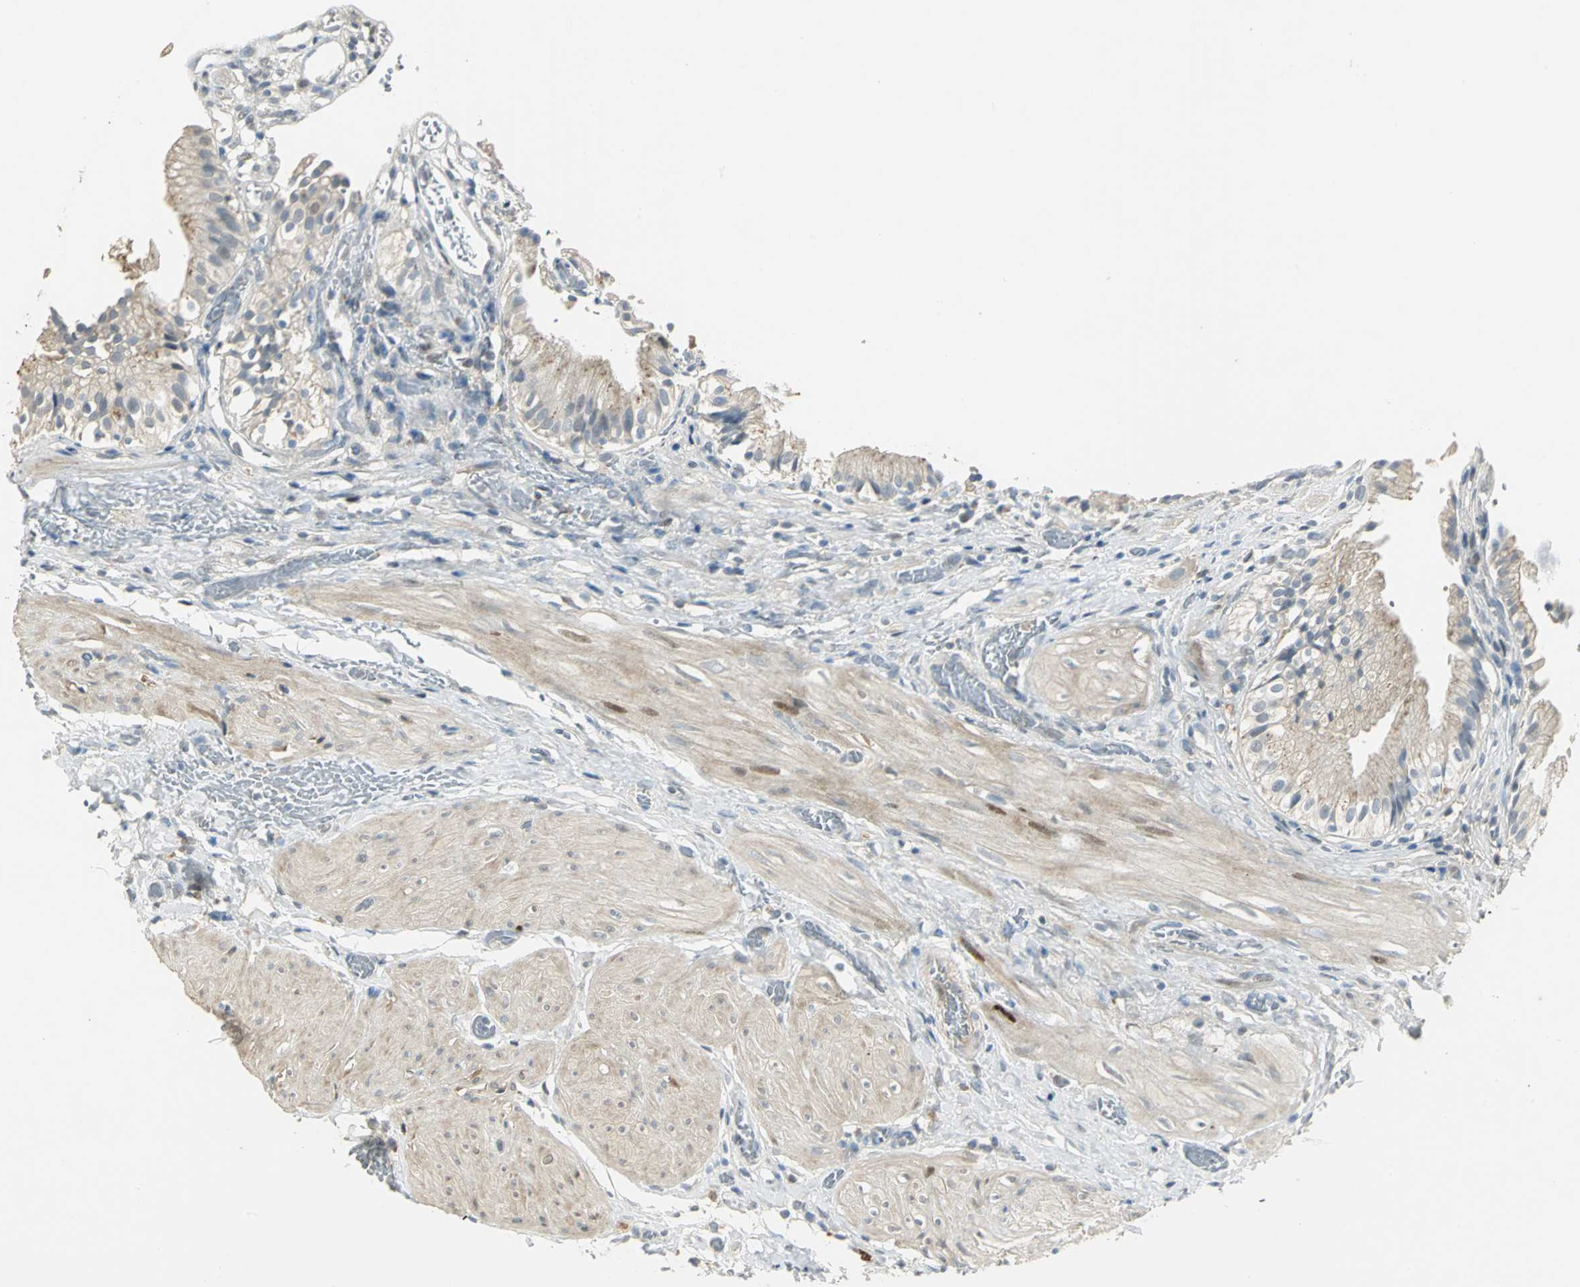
{"staining": {"intensity": "weak", "quantity": "25%-75%", "location": "cytoplasmic/membranous"}, "tissue": "gallbladder", "cell_type": "Glandular cells", "image_type": "normal", "snomed": [{"axis": "morphology", "description": "Normal tissue, NOS"}, {"axis": "topography", "description": "Gallbladder"}], "caption": "Immunohistochemistry (IHC) of normal human gallbladder demonstrates low levels of weak cytoplasmic/membranous positivity in about 25%-75% of glandular cells. (Brightfield microscopy of DAB IHC at high magnification).", "gene": "PROC", "patient": {"sex": "male", "age": 65}}